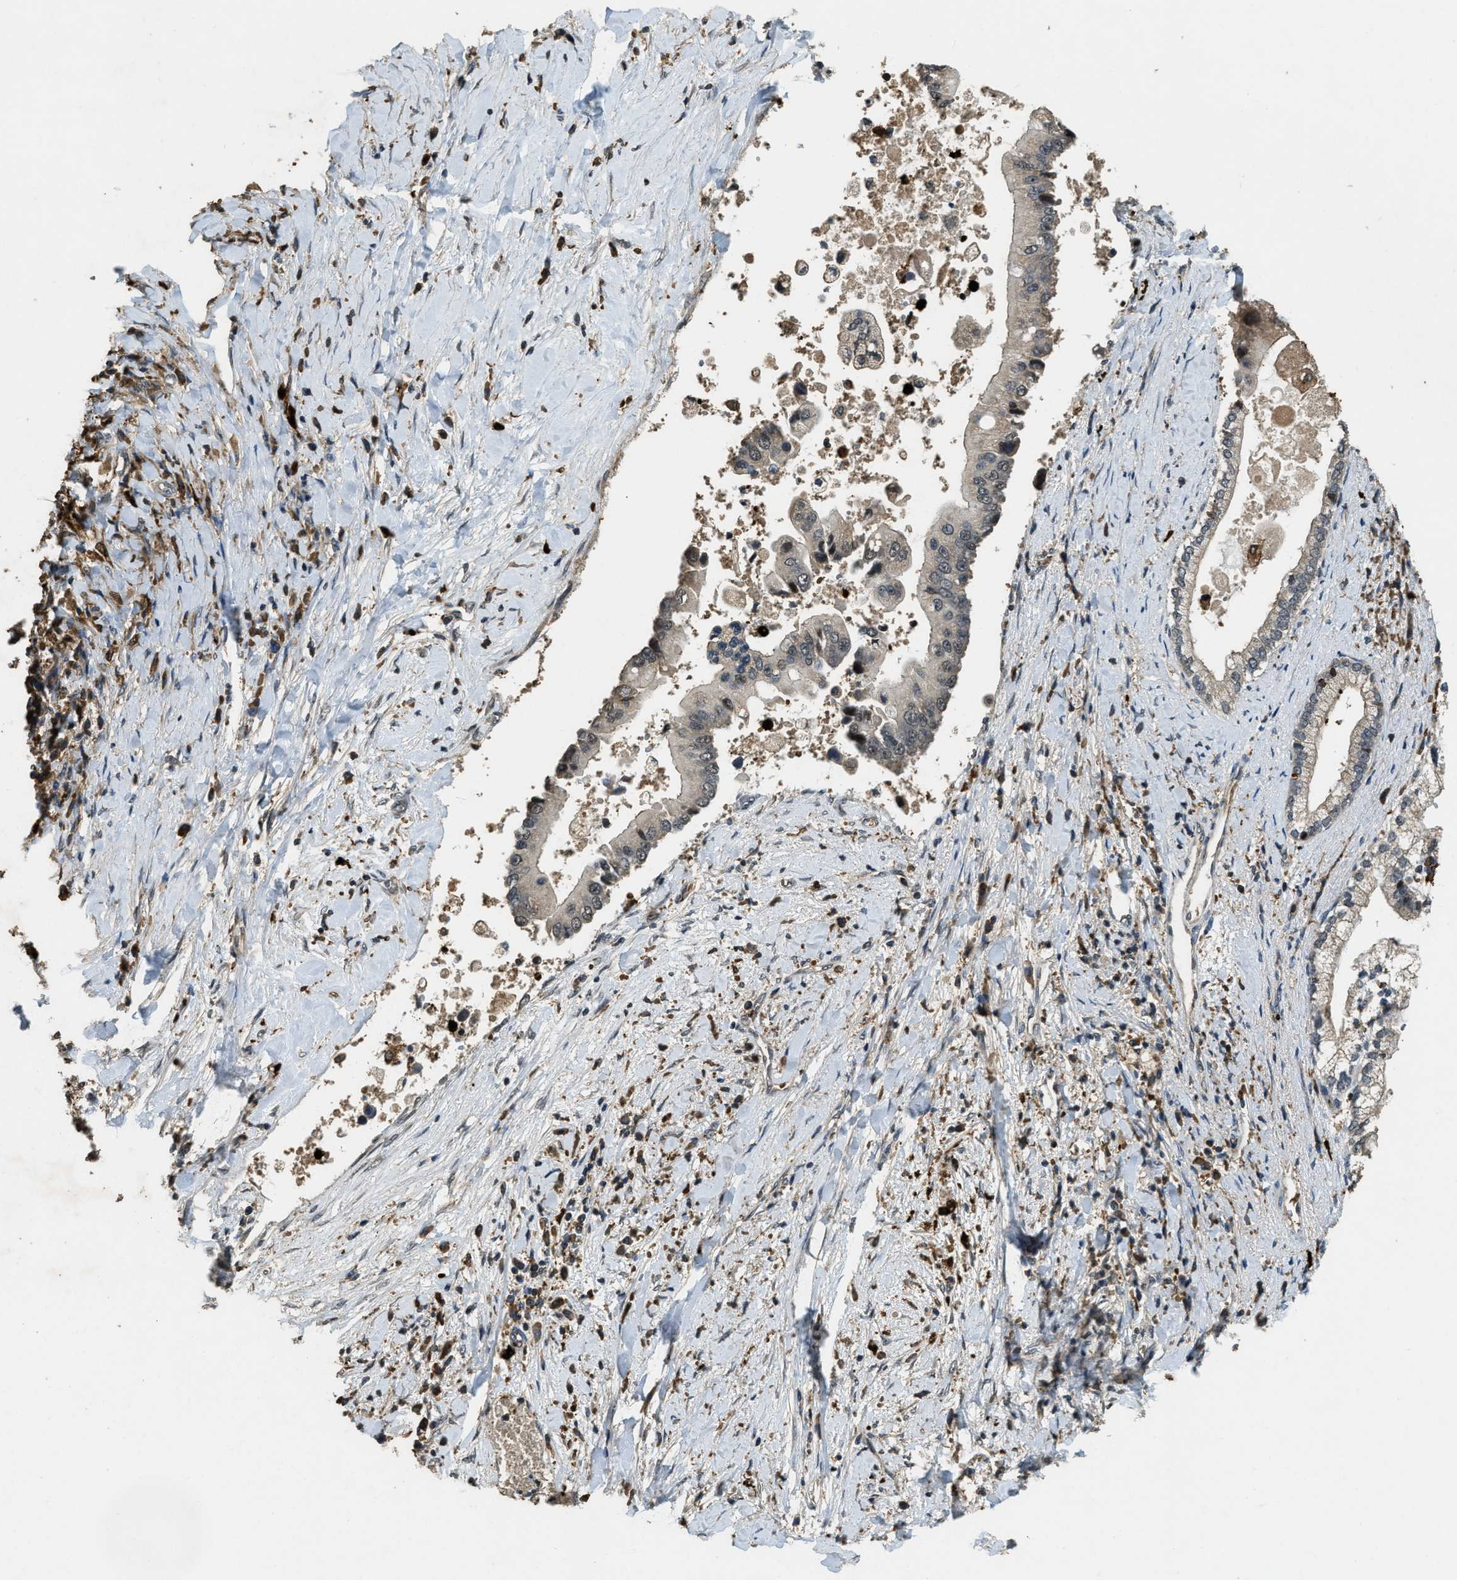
{"staining": {"intensity": "negative", "quantity": "none", "location": "none"}, "tissue": "liver cancer", "cell_type": "Tumor cells", "image_type": "cancer", "snomed": [{"axis": "morphology", "description": "Cholangiocarcinoma"}, {"axis": "topography", "description": "Liver"}], "caption": "Protein analysis of liver cancer (cholangiocarcinoma) displays no significant positivity in tumor cells. The staining was performed using DAB to visualize the protein expression in brown, while the nuclei were stained in blue with hematoxylin (Magnification: 20x).", "gene": "RNF141", "patient": {"sex": "male", "age": 50}}